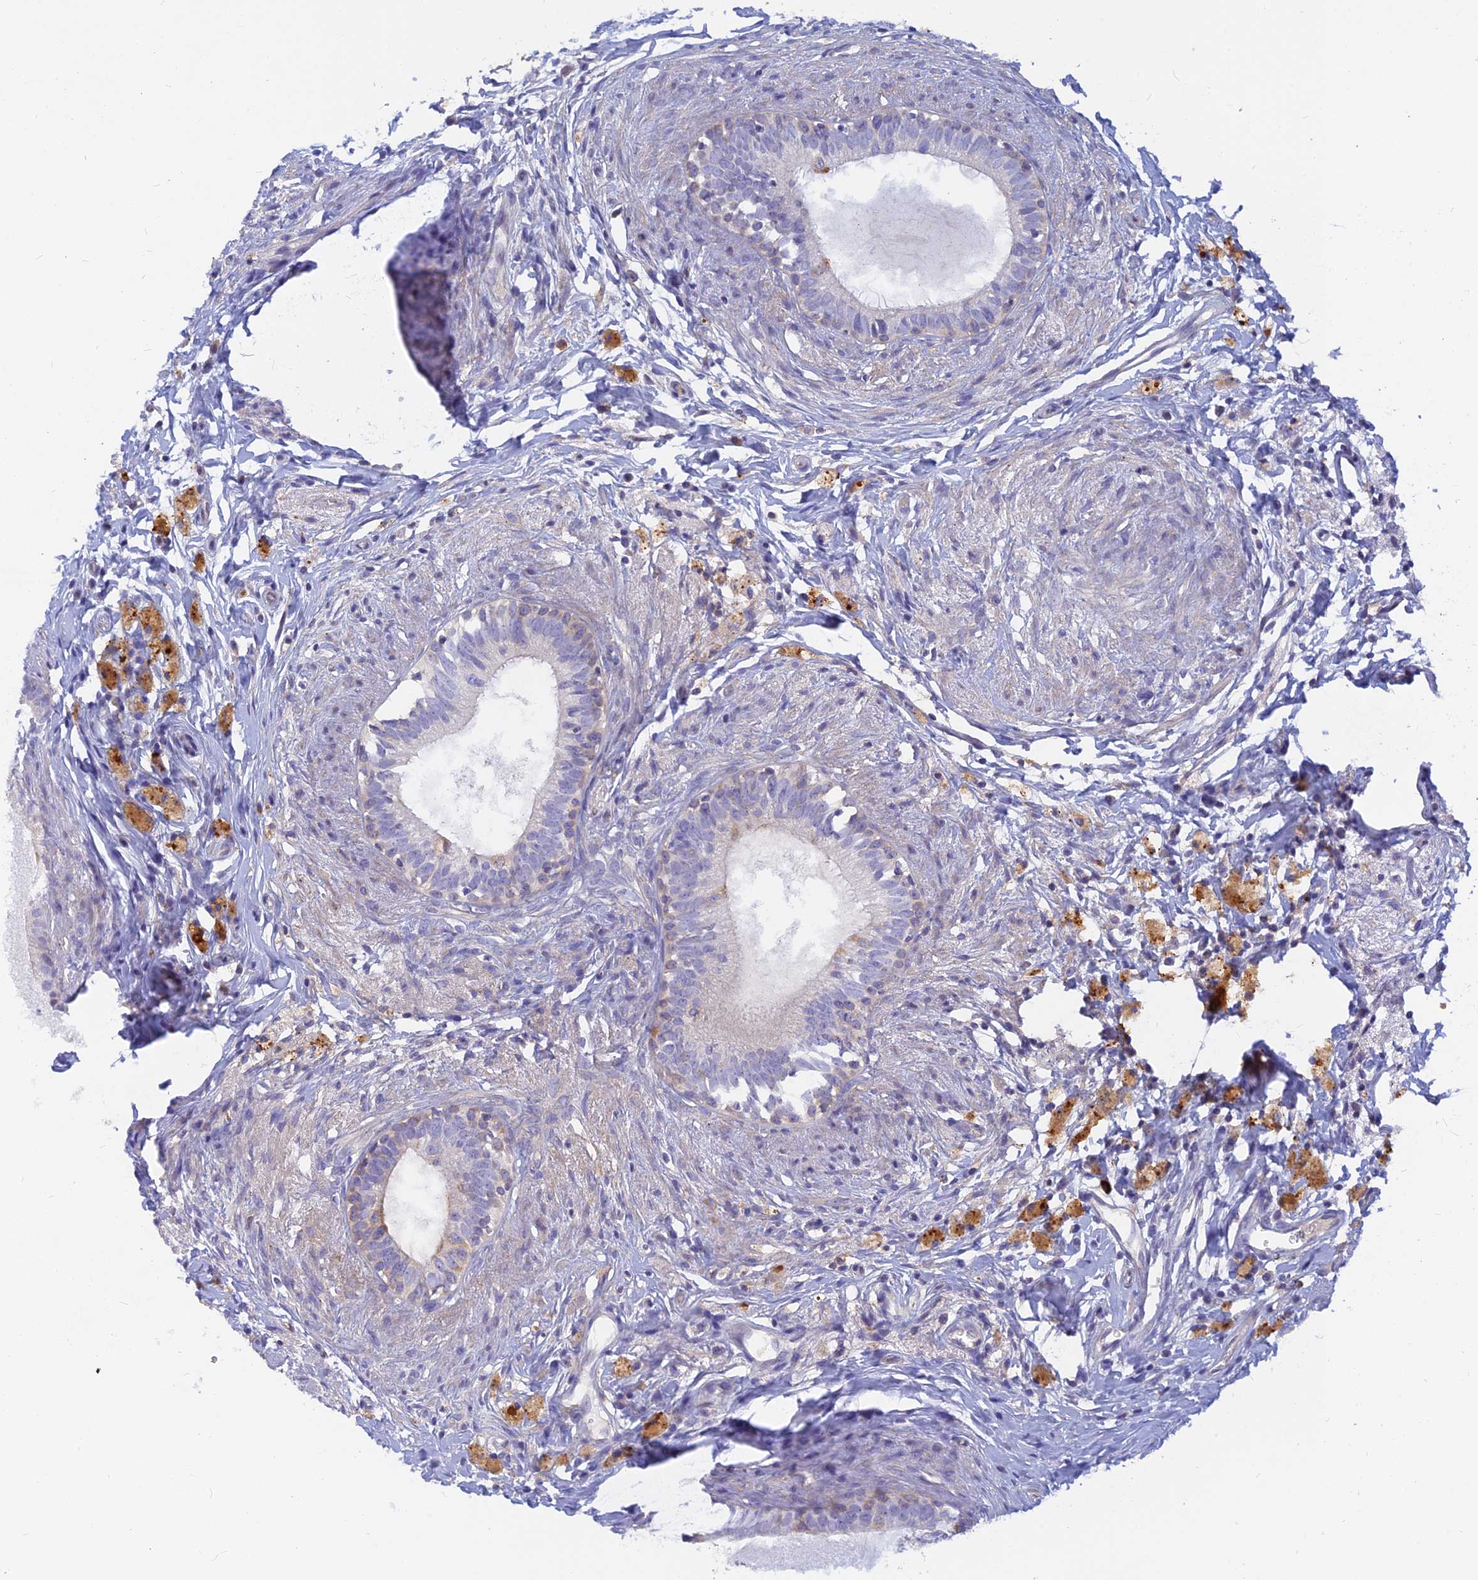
{"staining": {"intensity": "weak", "quantity": "<25%", "location": "cytoplasmic/membranous"}, "tissue": "epididymis", "cell_type": "Glandular cells", "image_type": "normal", "snomed": [{"axis": "morphology", "description": "Normal tissue, NOS"}, {"axis": "topography", "description": "Epididymis"}], "caption": "IHC of benign epididymis exhibits no staining in glandular cells.", "gene": "CACNA1B", "patient": {"sex": "male", "age": 80}}